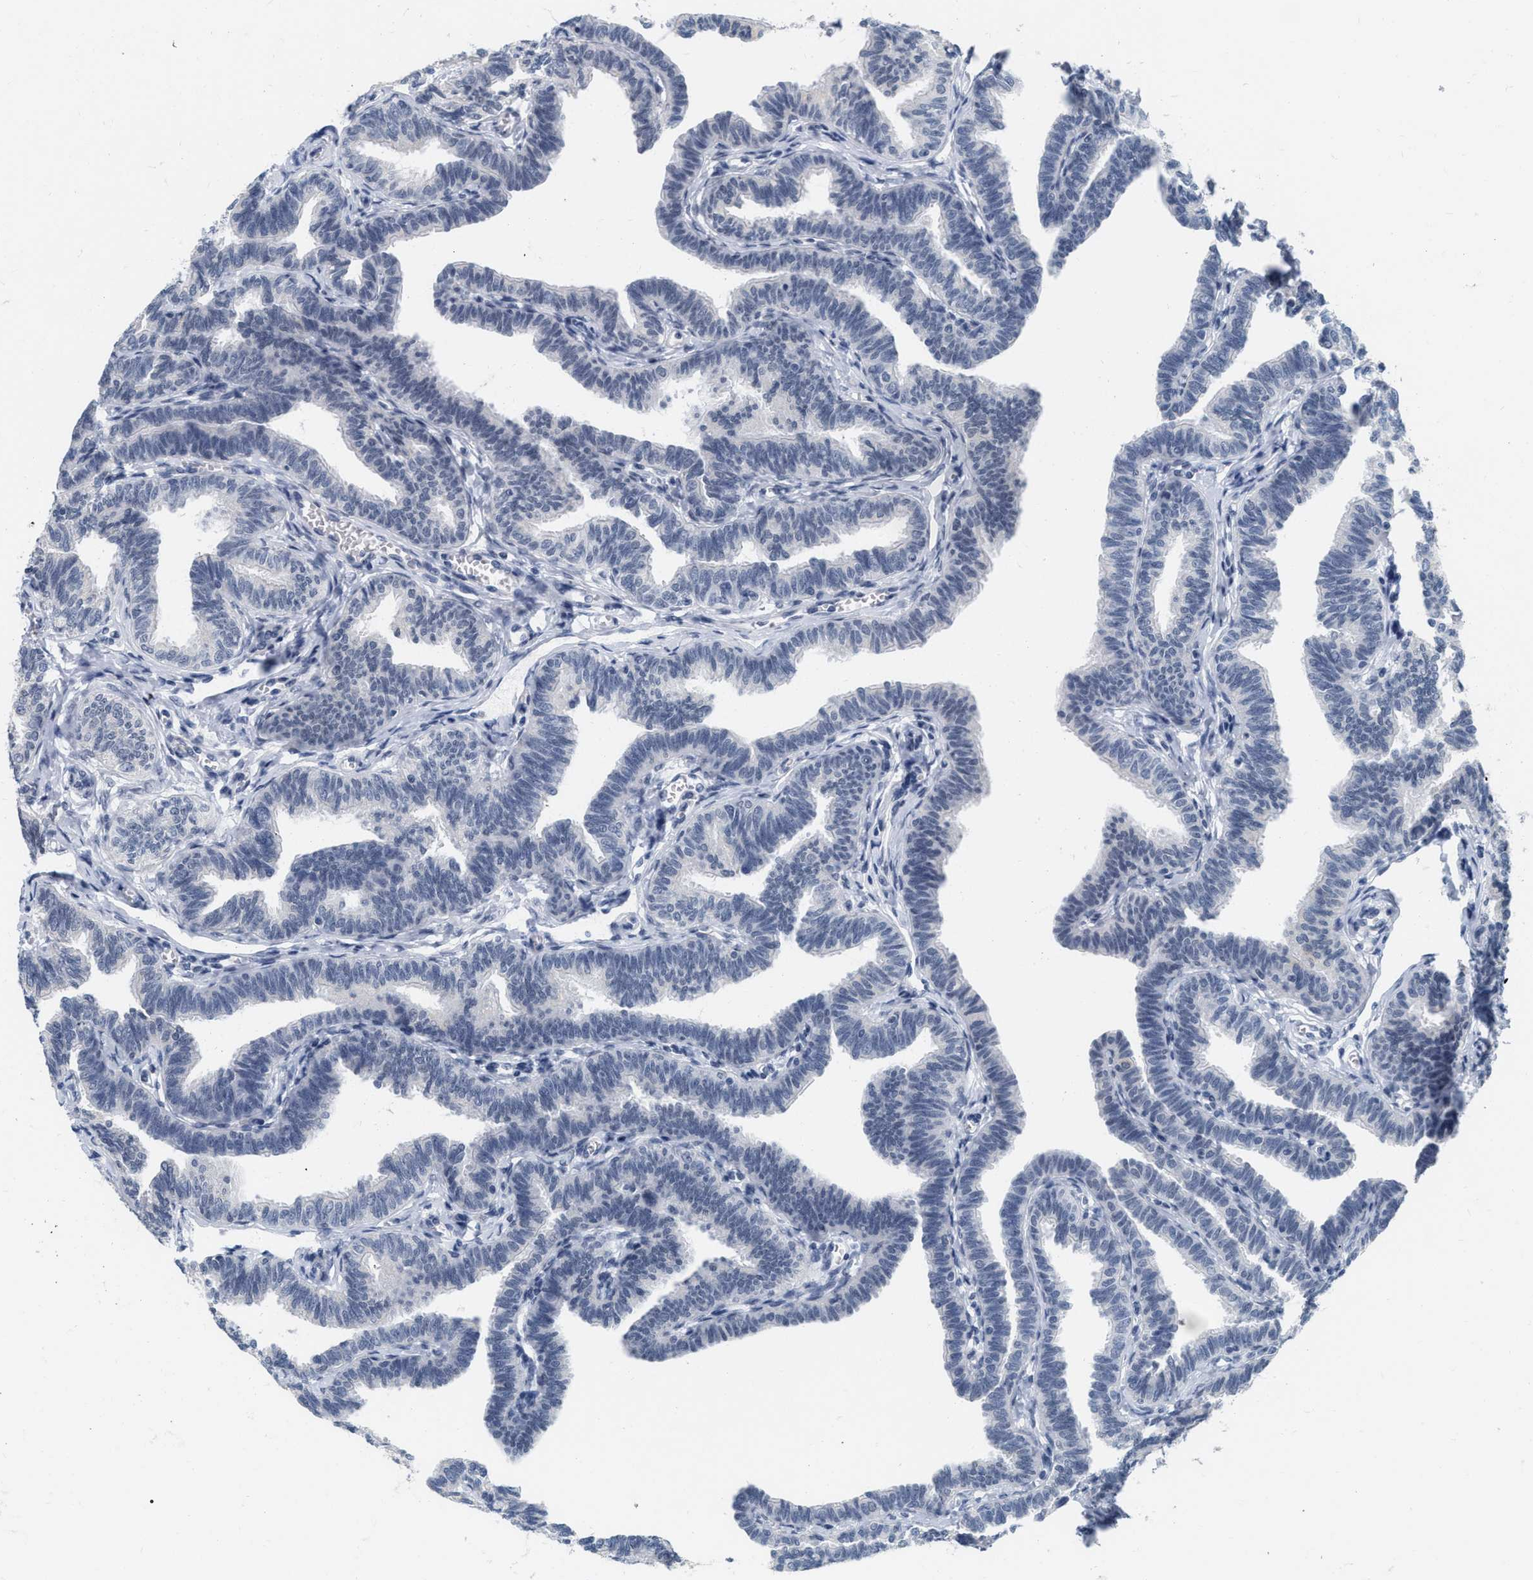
{"staining": {"intensity": "negative", "quantity": "none", "location": "none"}, "tissue": "fallopian tube", "cell_type": "Glandular cells", "image_type": "normal", "snomed": [{"axis": "morphology", "description": "Normal tissue, NOS"}, {"axis": "topography", "description": "Fallopian tube"}, {"axis": "topography", "description": "Ovary"}], "caption": "High power microscopy image of an IHC histopathology image of benign fallopian tube, revealing no significant expression in glandular cells.", "gene": "XIRP1", "patient": {"sex": "female", "age": 23}}